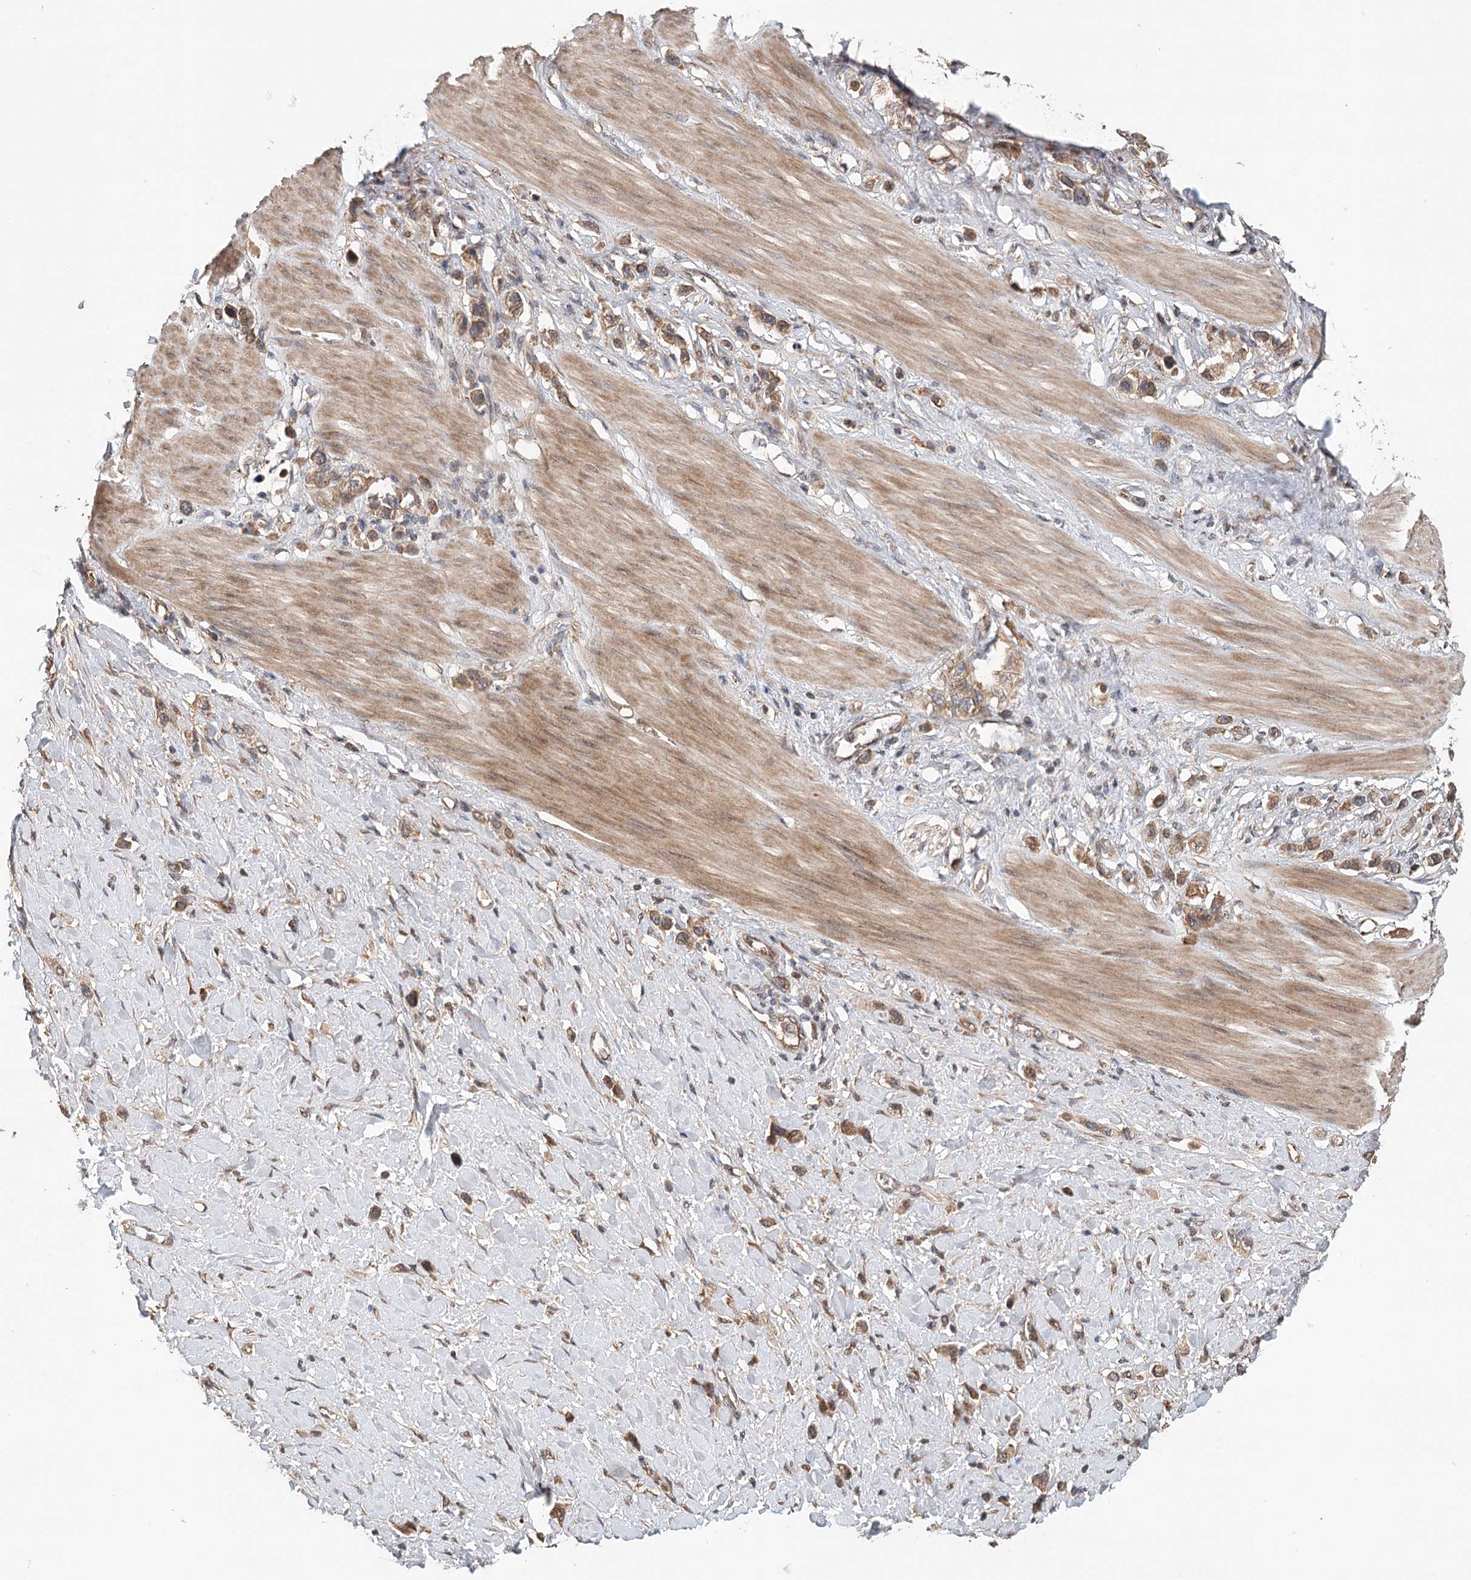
{"staining": {"intensity": "moderate", "quantity": ">75%", "location": "cytoplasmic/membranous"}, "tissue": "stomach cancer", "cell_type": "Tumor cells", "image_type": "cancer", "snomed": [{"axis": "morphology", "description": "Adenocarcinoma, NOS"}, {"axis": "topography", "description": "Stomach"}], "caption": "A medium amount of moderate cytoplasmic/membranous positivity is present in approximately >75% of tumor cells in adenocarcinoma (stomach) tissue.", "gene": "LSS", "patient": {"sex": "female", "age": 65}}